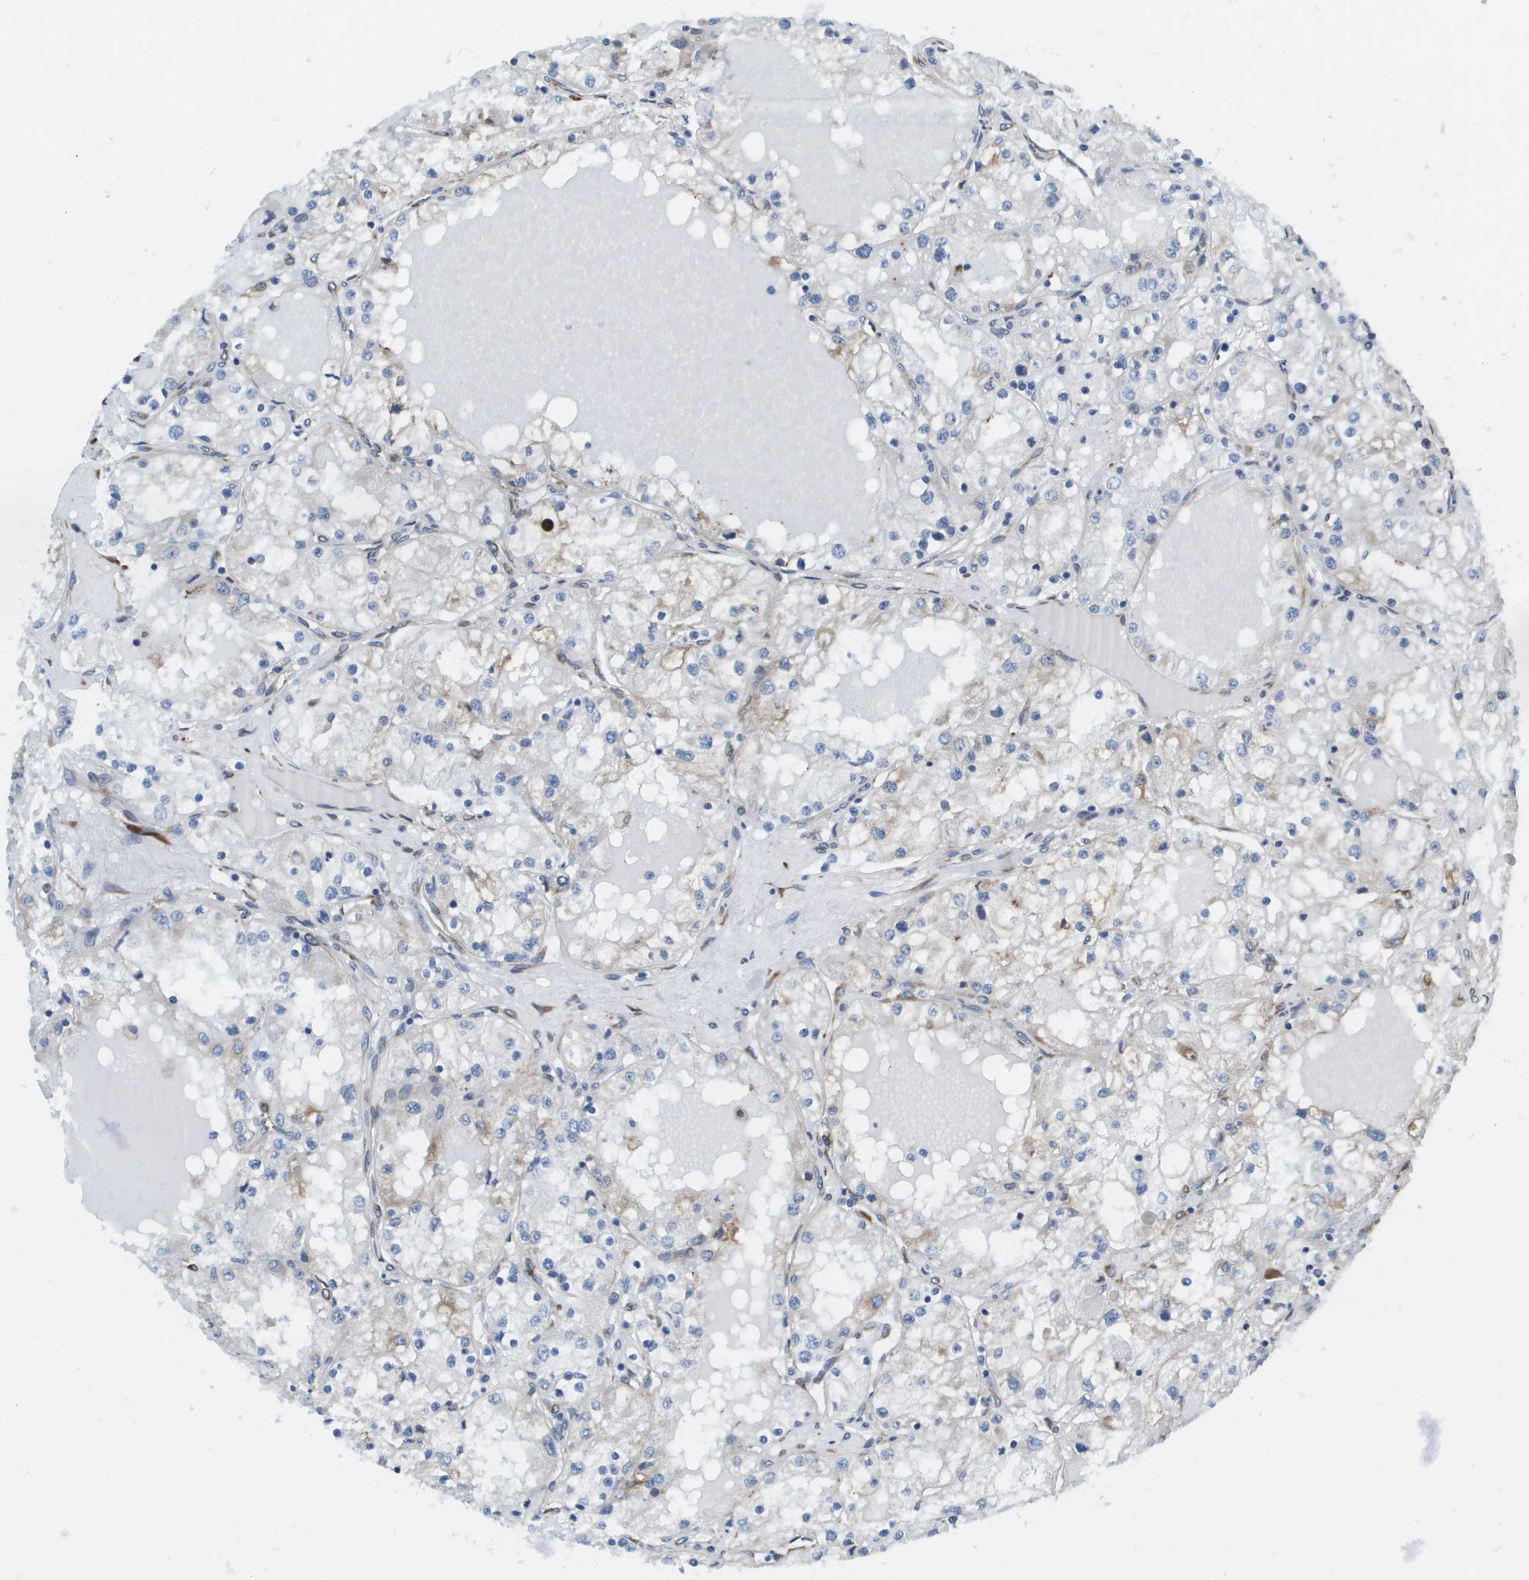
{"staining": {"intensity": "weak", "quantity": "<25%", "location": "cytoplasmic/membranous"}, "tissue": "renal cancer", "cell_type": "Tumor cells", "image_type": "cancer", "snomed": [{"axis": "morphology", "description": "Adenocarcinoma, NOS"}, {"axis": "topography", "description": "Kidney"}], "caption": "Renal adenocarcinoma was stained to show a protein in brown. There is no significant positivity in tumor cells.", "gene": "ST3GAL2", "patient": {"sex": "male", "age": 68}}